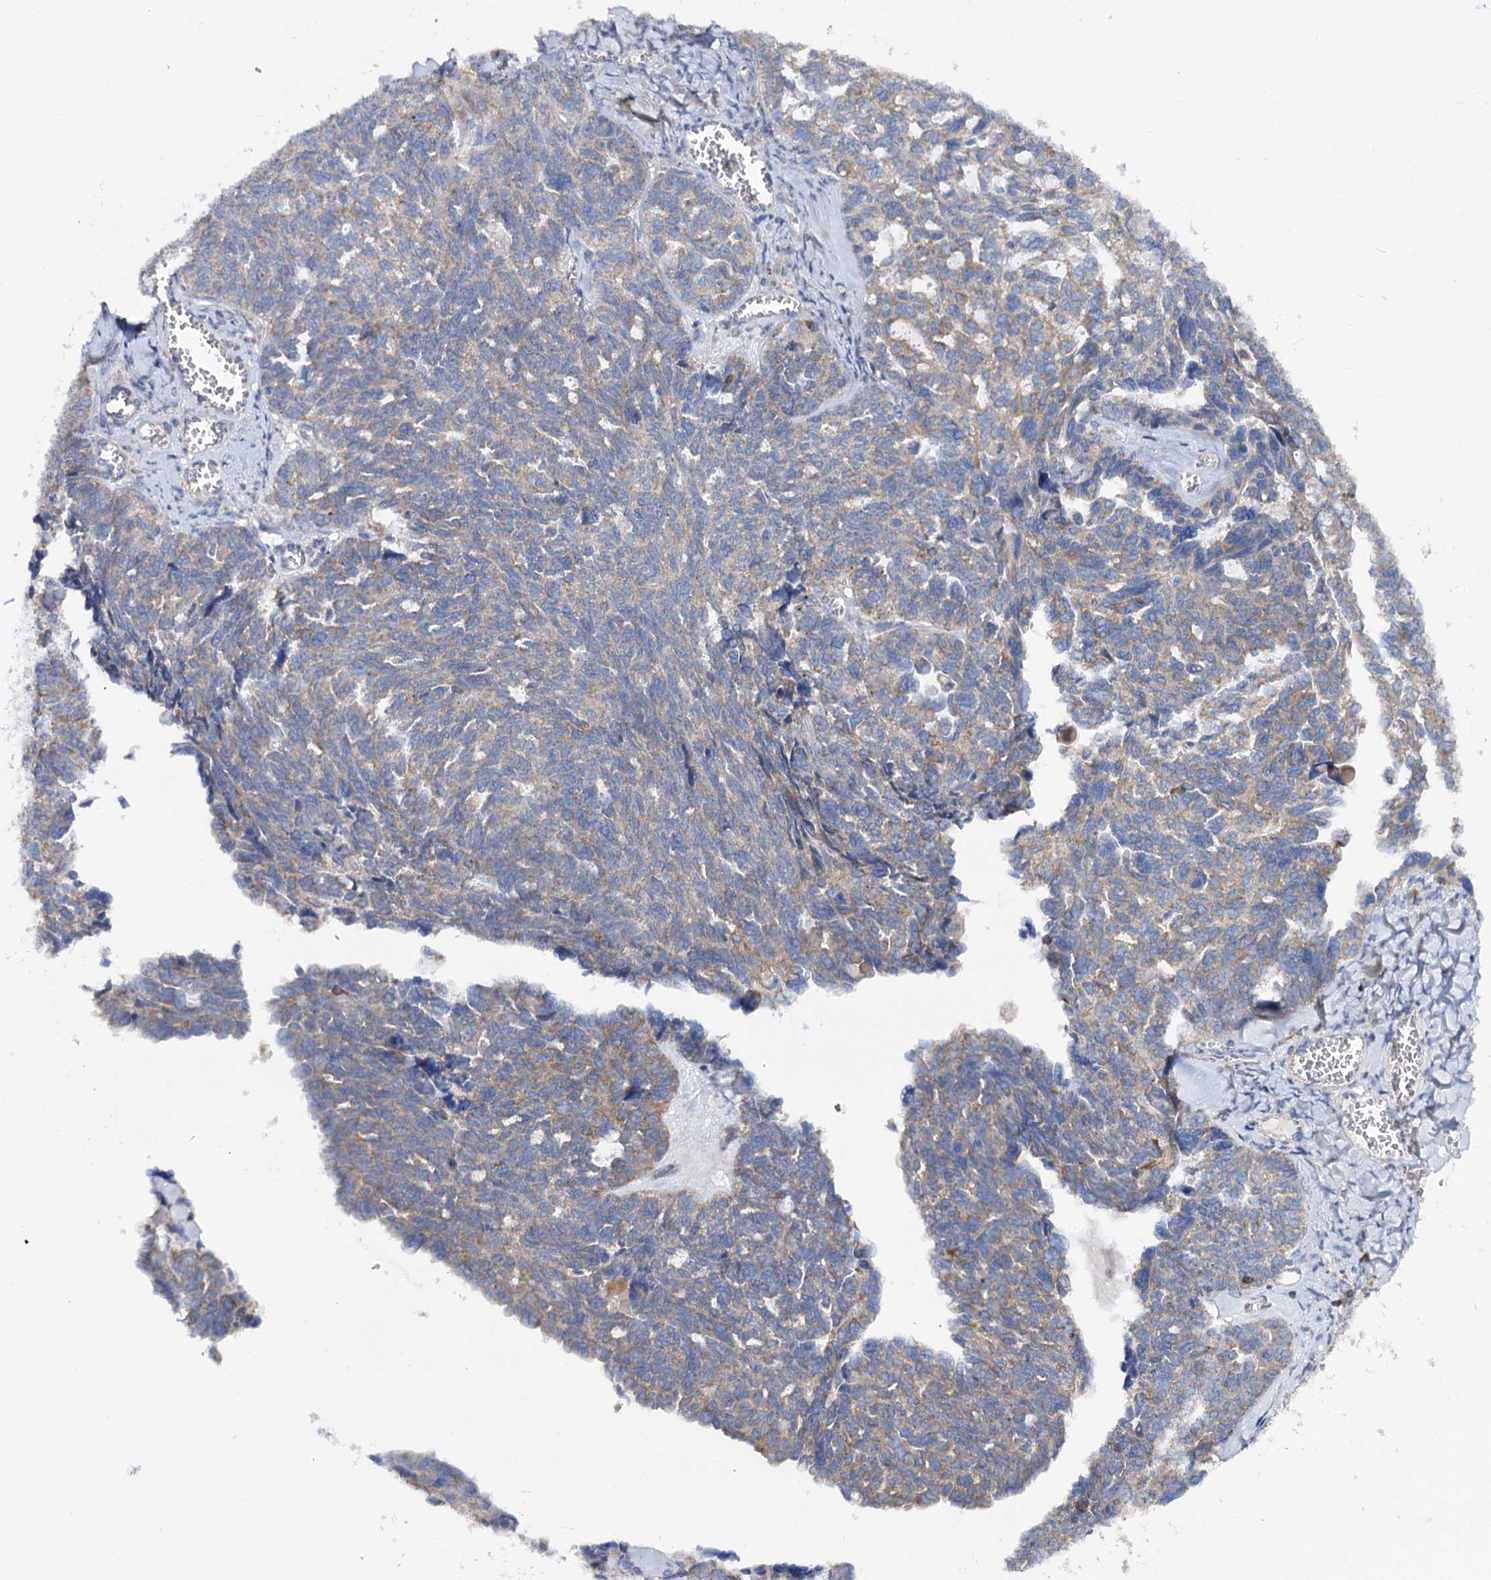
{"staining": {"intensity": "moderate", "quantity": ">75%", "location": "cytoplasmic/membranous"}, "tissue": "ovarian cancer", "cell_type": "Tumor cells", "image_type": "cancer", "snomed": [{"axis": "morphology", "description": "Cystadenocarcinoma, serous, NOS"}, {"axis": "topography", "description": "Ovary"}], "caption": "Protein staining of serous cystadenocarcinoma (ovarian) tissue exhibits moderate cytoplasmic/membranous positivity in approximately >75% of tumor cells.", "gene": "UBASH3B", "patient": {"sex": "female", "age": 79}}